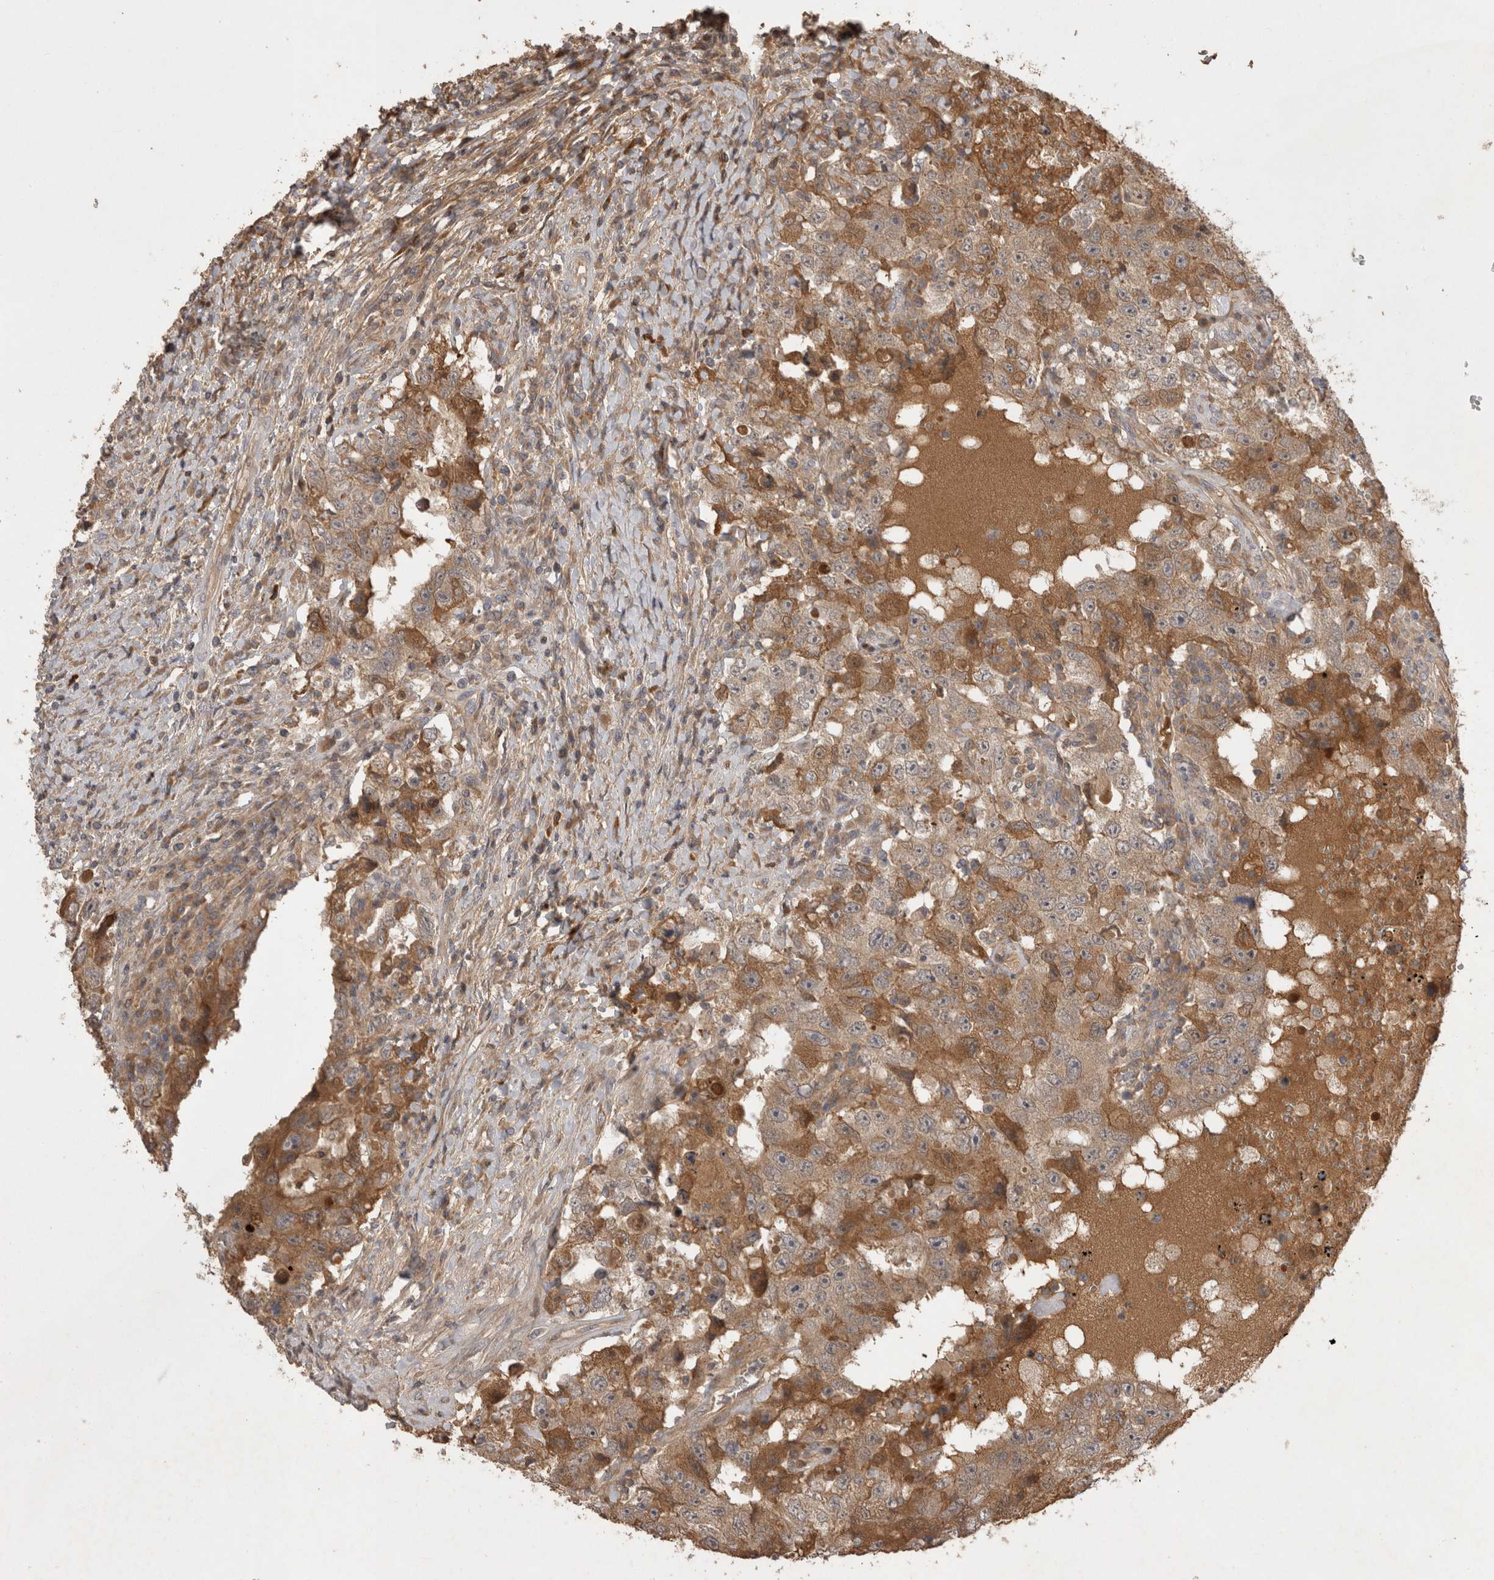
{"staining": {"intensity": "moderate", "quantity": ">75%", "location": "cytoplasmic/membranous"}, "tissue": "testis cancer", "cell_type": "Tumor cells", "image_type": "cancer", "snomed": [{"axis": "morphology", "description": "Carcinoma, Embryonal, NOS"}, {"axis": "topography", "description": "Testis"}], "caption": "A medium amount of moderate cytoplasmic/membranous staining is seen in approximately >75% of tumor cells in testis cancer (embryonal carcinoma) tissue. Using DAB (brown) and hematoxylin (blue) stains, captured at high magnification using brightfield microscopy.", "gene": "PPP1R42", "patient": {"sex": "male", "age": 26}}